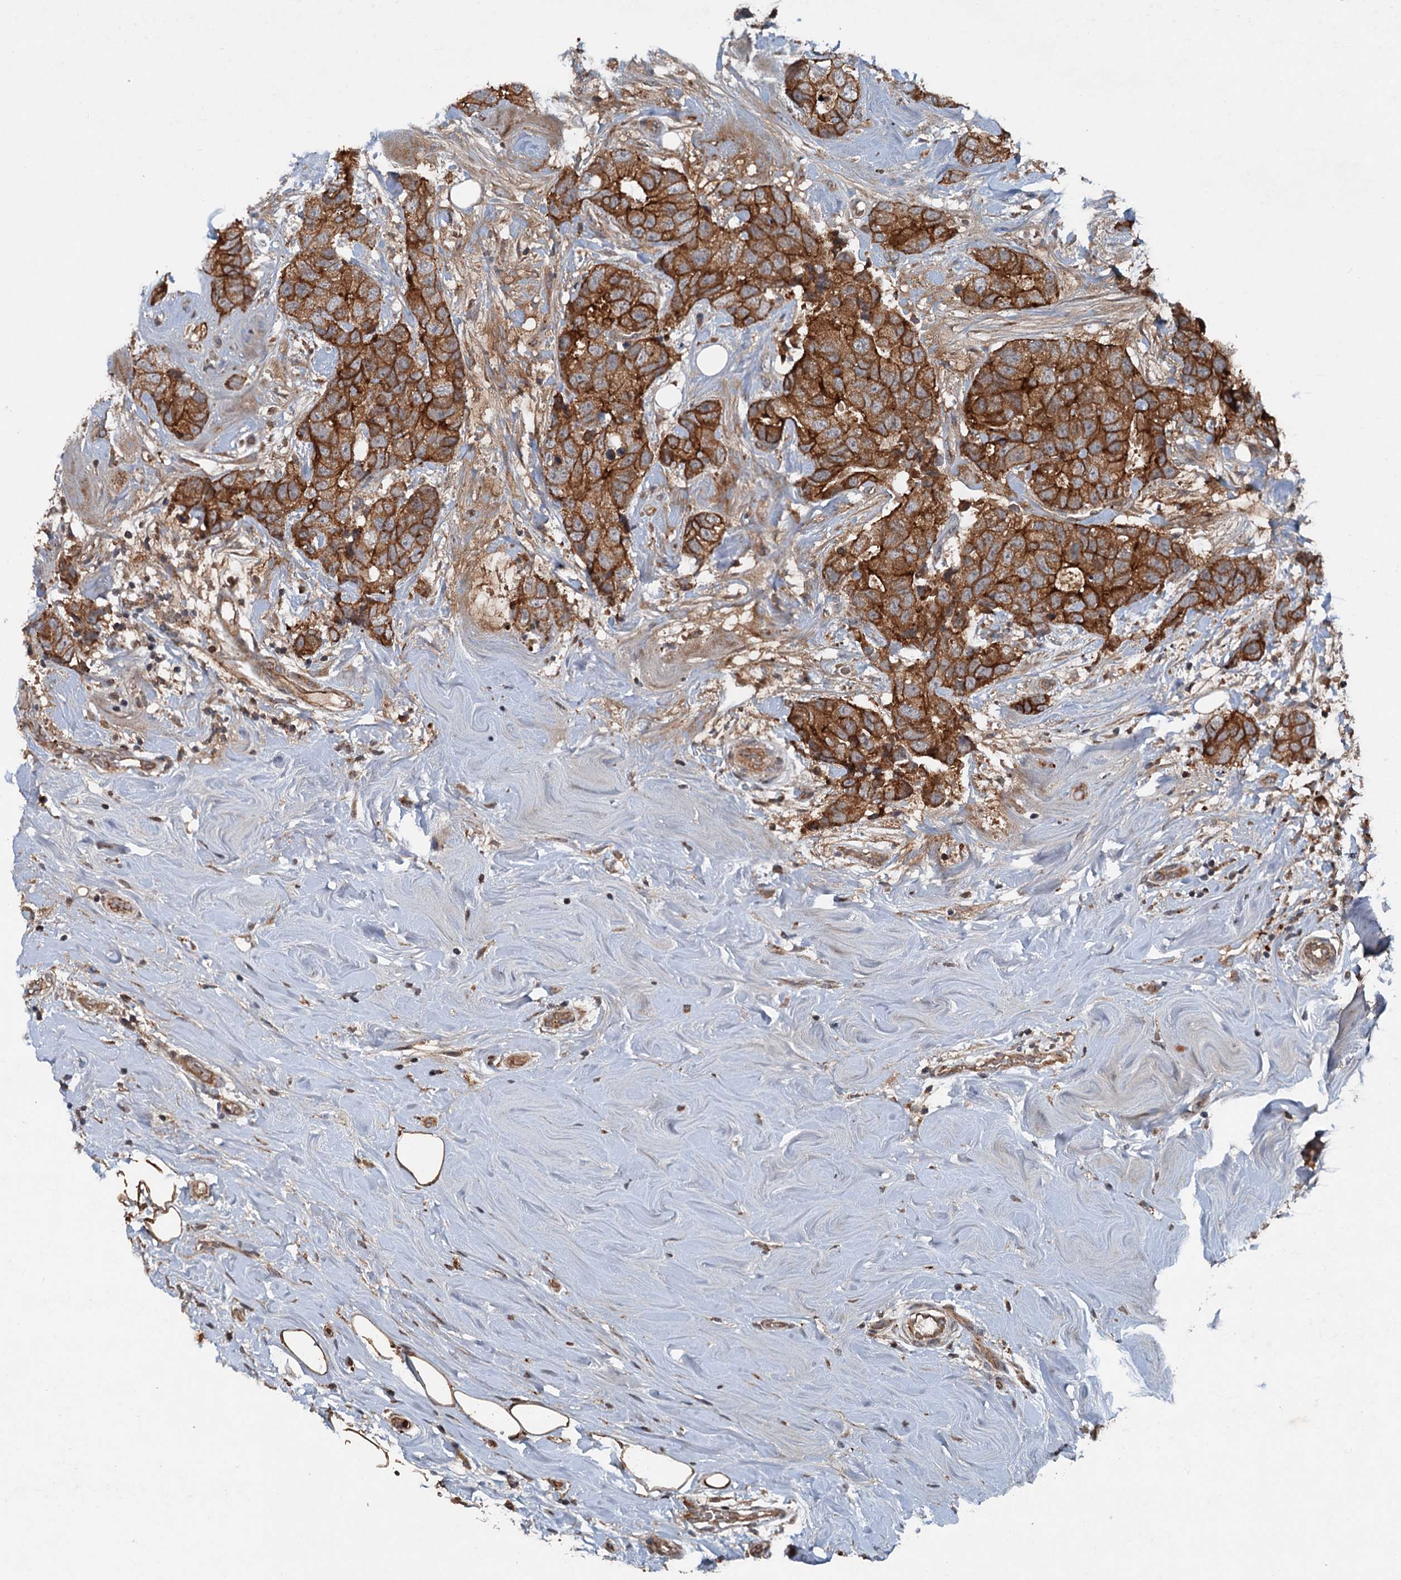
{"staining": {"intensity": "strong", "quantity": ">75%", "location": "cytoplasmic/membranous"}, "tissue": "breast cancer", "cell_type": "Tumor cells", "image_type": "cancer", "snomed": [{"axis": "morphology", "description": "Duct carcinoma"}, {"axis": "topography", "description": "Breast"}], "caption": "This photomicrograph reveals IHC staining of invasive ductal carcinoma (breast), with high strong cytoplasmic/membranous staining in about >75% of tumor cells.", "gene": "N4BP2L2", "patient": {"sex": "female", "age": 62}}